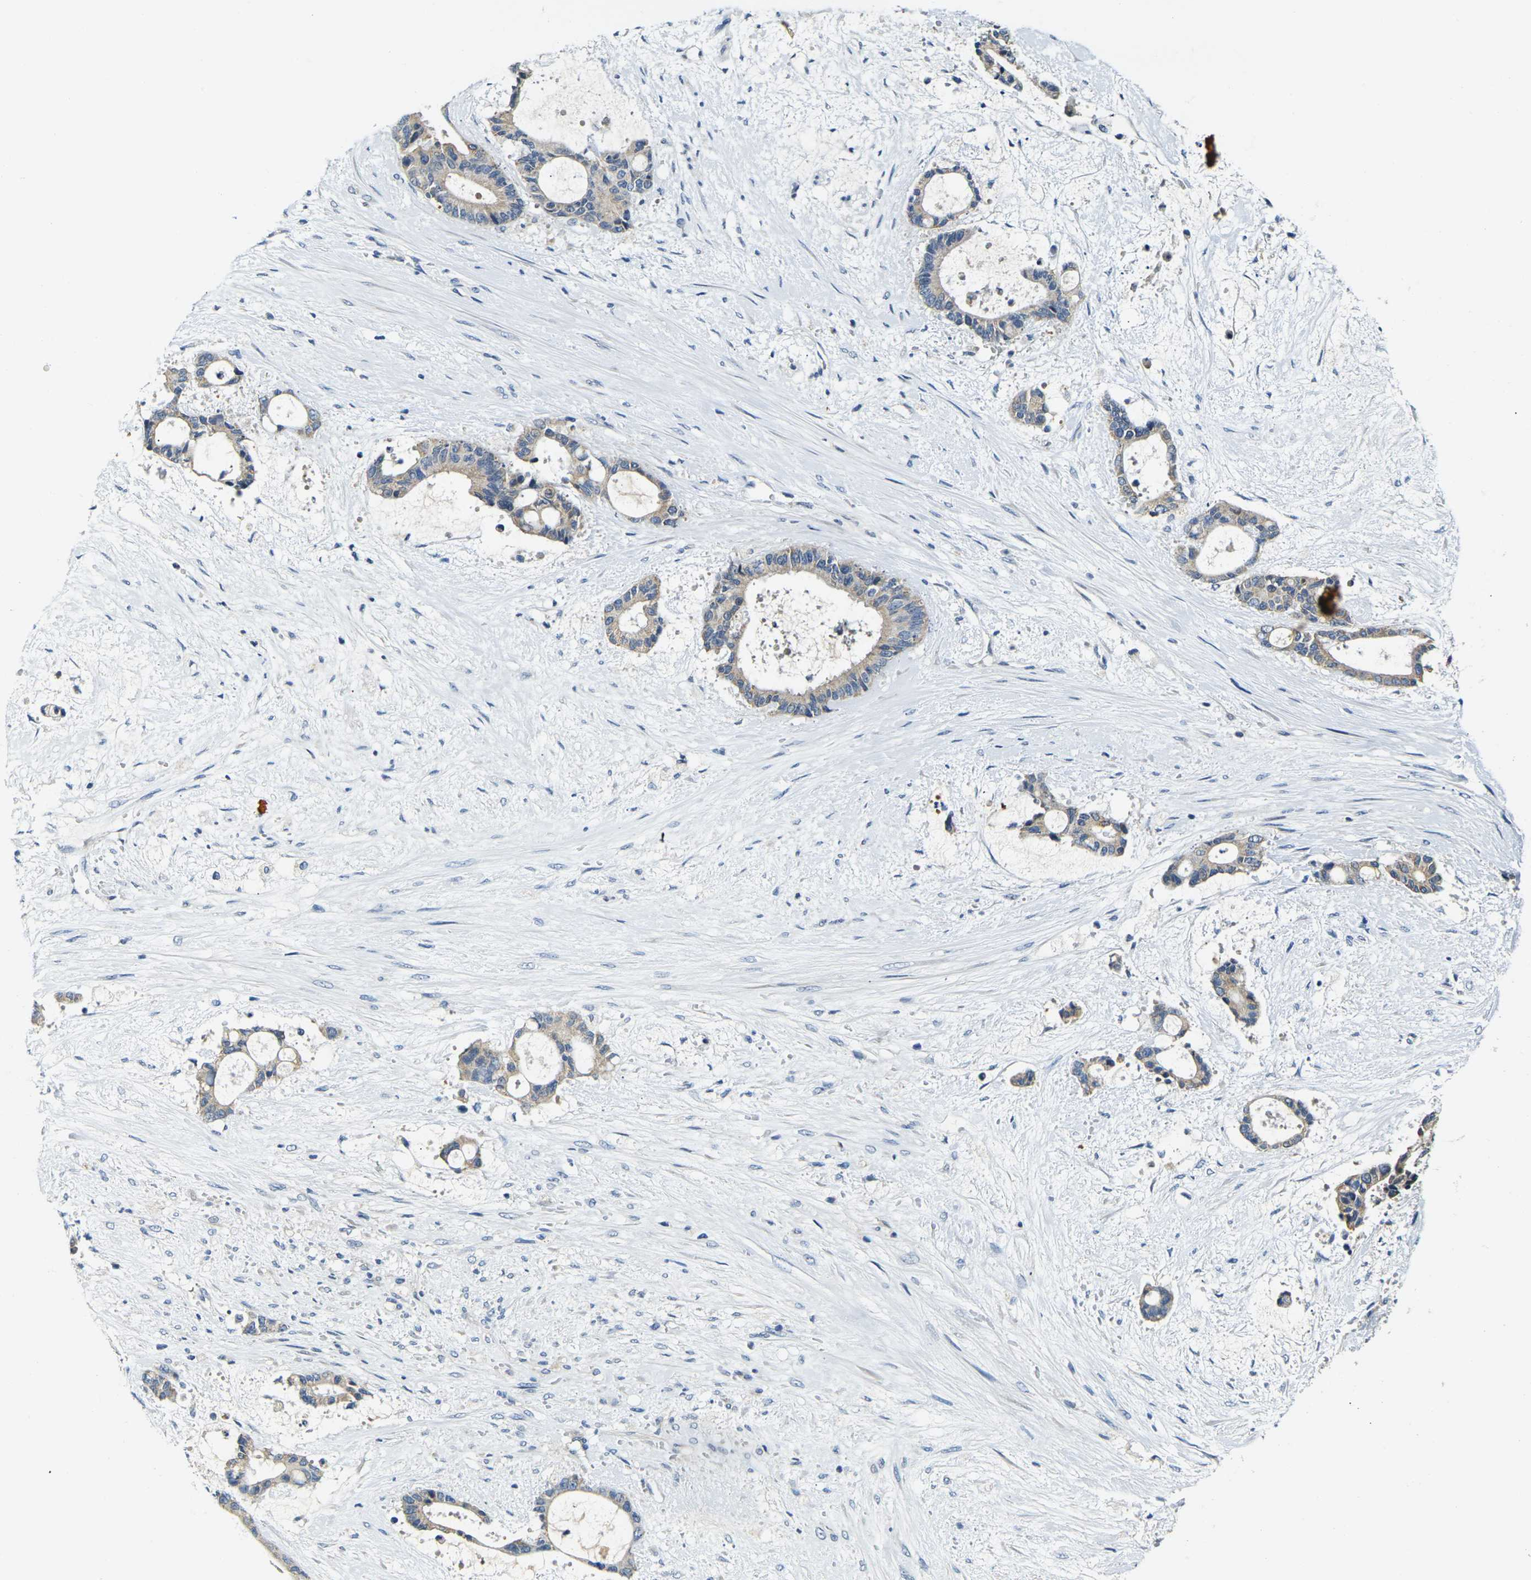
{"staining": {"intensity": "negative", "quantity": "none", "location": "none"}, "tissue": "liver cancer", "cell_type": "Tumor cells", "image_type": "cancer", "snomed": [{"axis": "morphology", "description": "Normal tissue, NOS"}, {"axis": "morphology", "description": "Cholangiocarcinoma"}, {"axis": "topography", "description": "Liver"}, {"axis": "topography", "description": "Peripheral nerve tissue"}], "caption": "Human liver cancer (cholangiocarcinoma) stained for a protein using IHC displays no staining in tumor cells.", "gene": "SHISAL2B", "patient": {"sex": "female", "age": 73}}